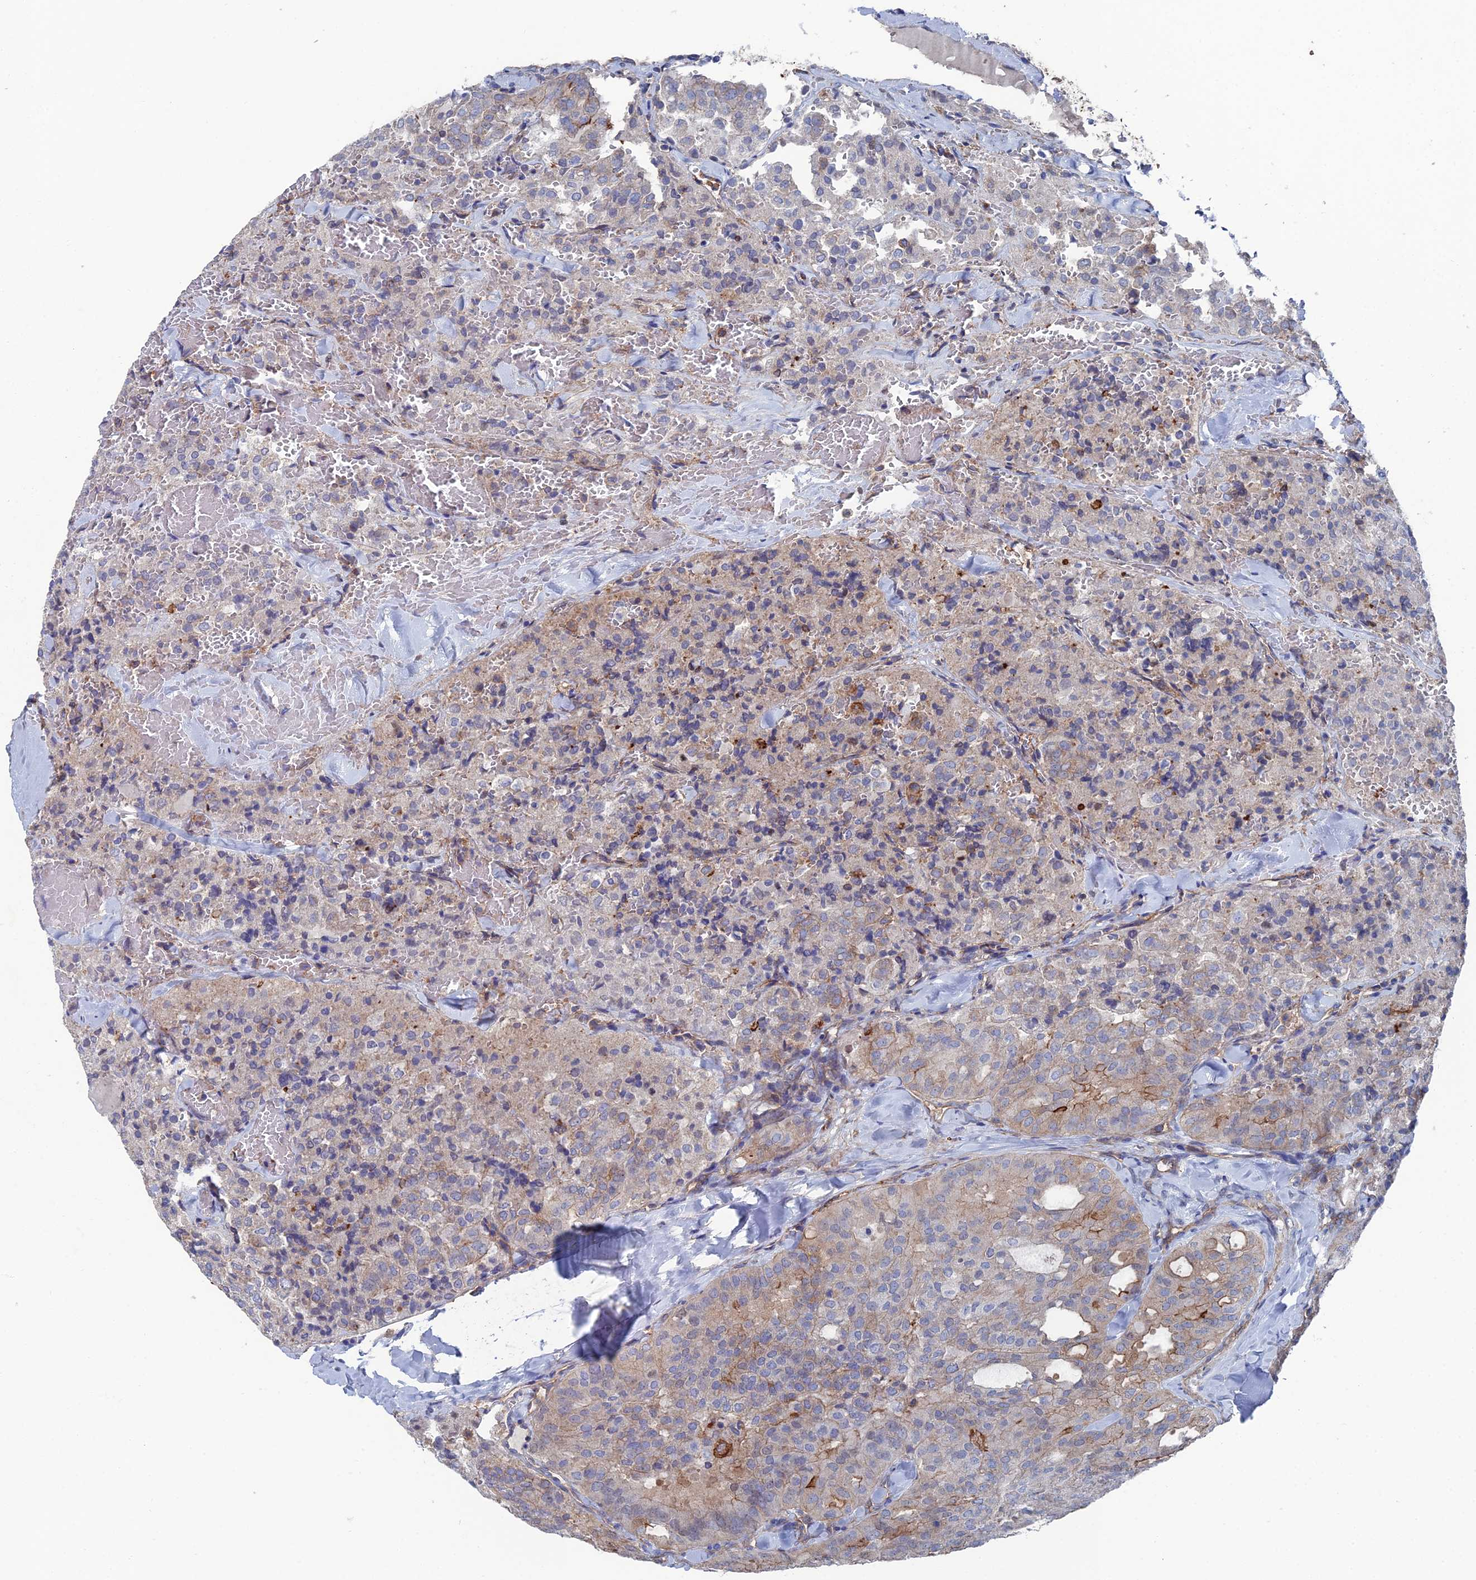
{"staining": {"intensity": "strong", "quantity": "<25%", "location": "cytoplasmic/membranous"}, "tissue": "thyroid cancer", "cell_type": "Tumor cells", "image_type": "cancer", "snomed": [{"axis": "morphology", "description": "Follicular adenoma carcinoma, NOS"}, {"axis": "topography", "description": "Thyroid gland"}], "caption": "Protein analysis of follicular adenoma carcinoma (thyroid) tissue exhibits strong cytoplasmic/membranous positivity in approximately <25% of tumor cells. (DAB (3,3'-diaminobenzidine) IHC, brown staining for protein, blue staining for nuclei).", "gene": "SNX11", "patient": {"sex": "male", "age": 75}}